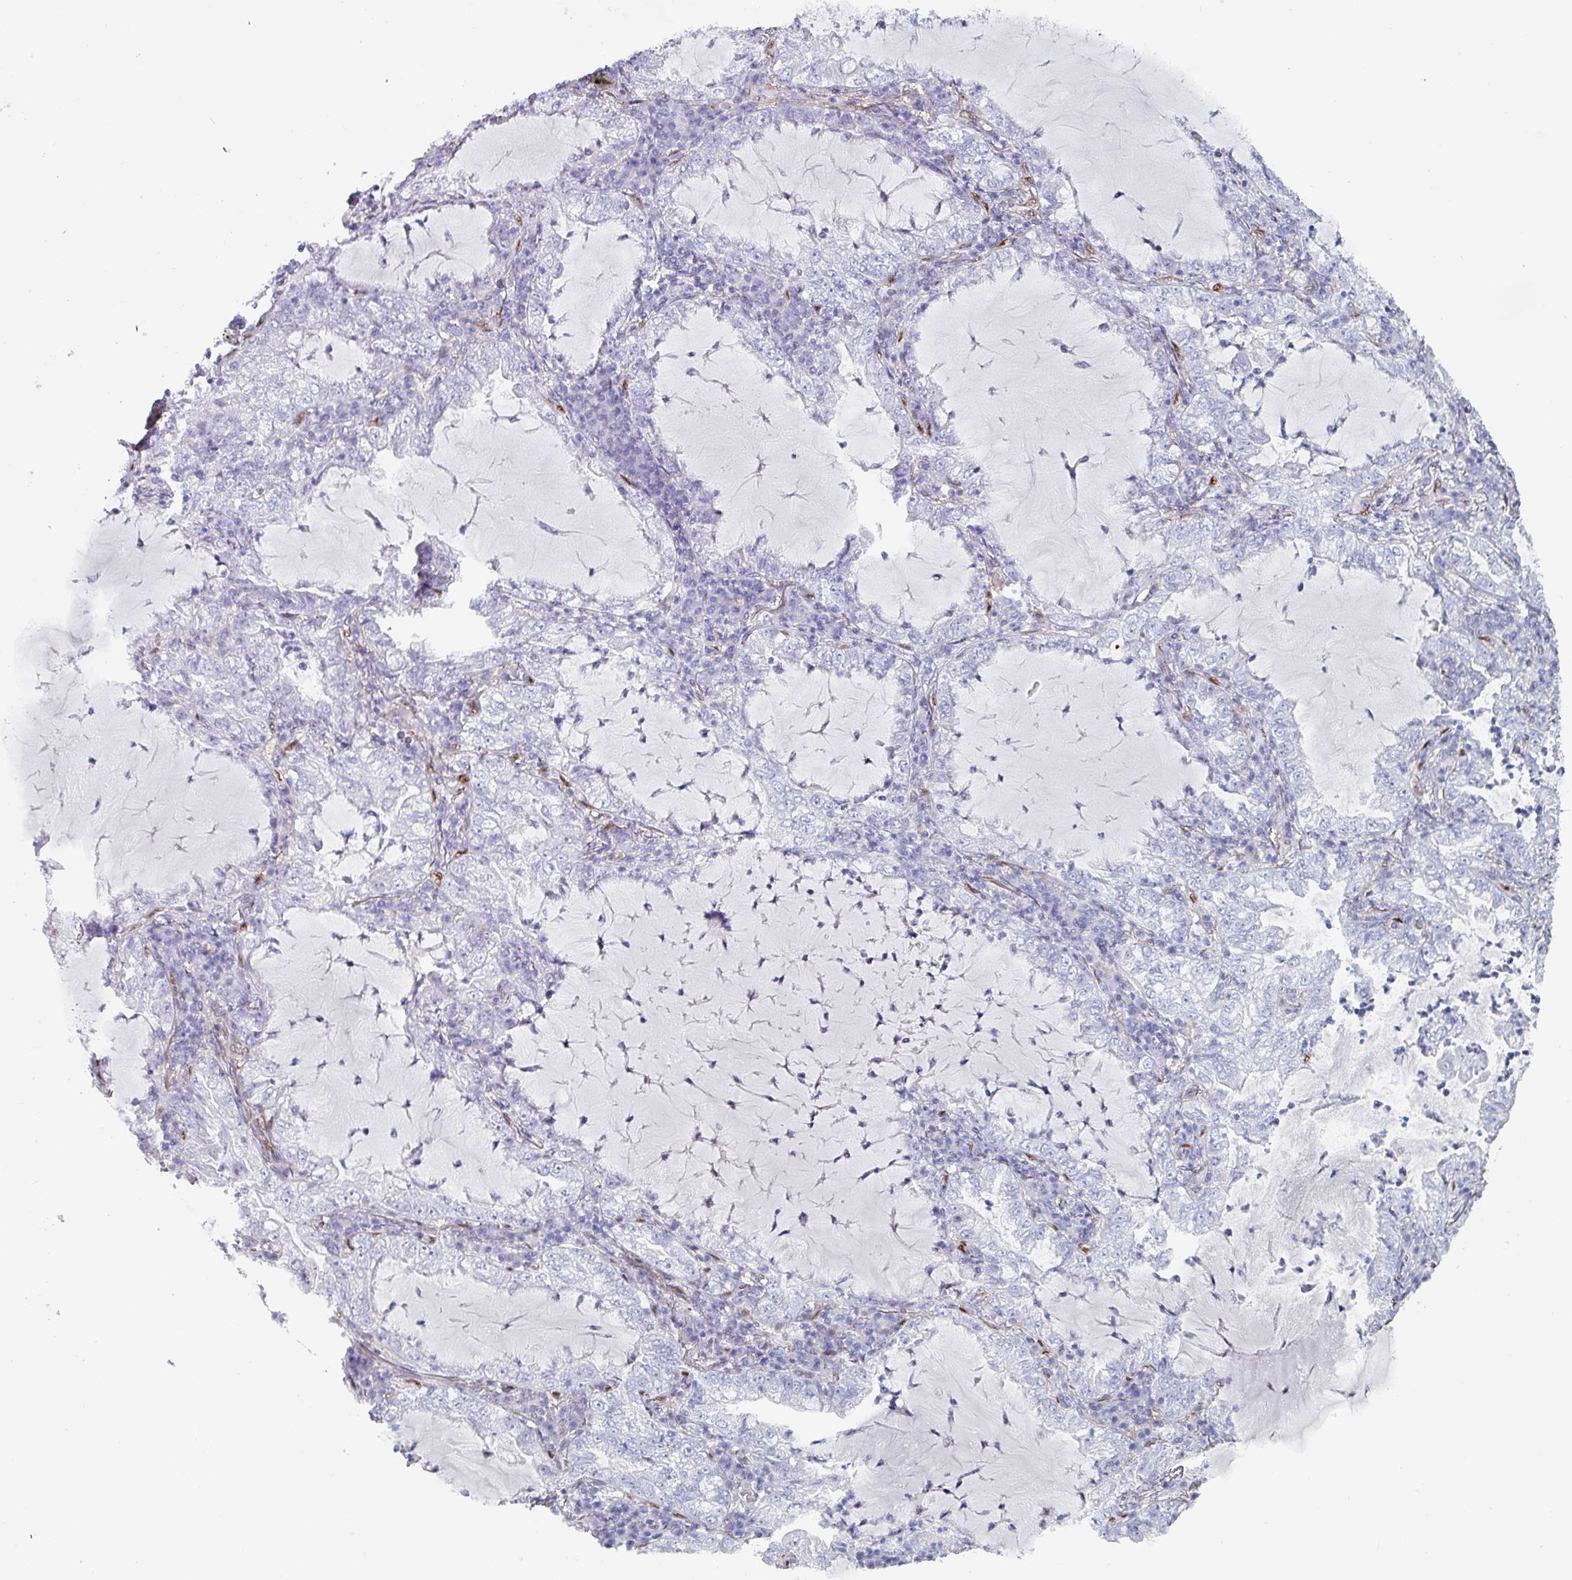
{"staining": {"intensity": "negative", "quantity": "none", "location": "none"}, "tissue": "lung cancer", "cell_type": "Tumor cells", "image_type": "cancer", "snomed": [{"axis": "morphology", "description": "Adenocarcinoma, NOS"}, {"axis": "topography", "description": "Lung"}], "caption": "DAB immunohistochemical staining of human adenocarcinoma (lung) exhibits no significant positivity in tumor cells.", "gene": "ZNF816-ZNF321P", "patient": {"sex": "female", "age": 73}}